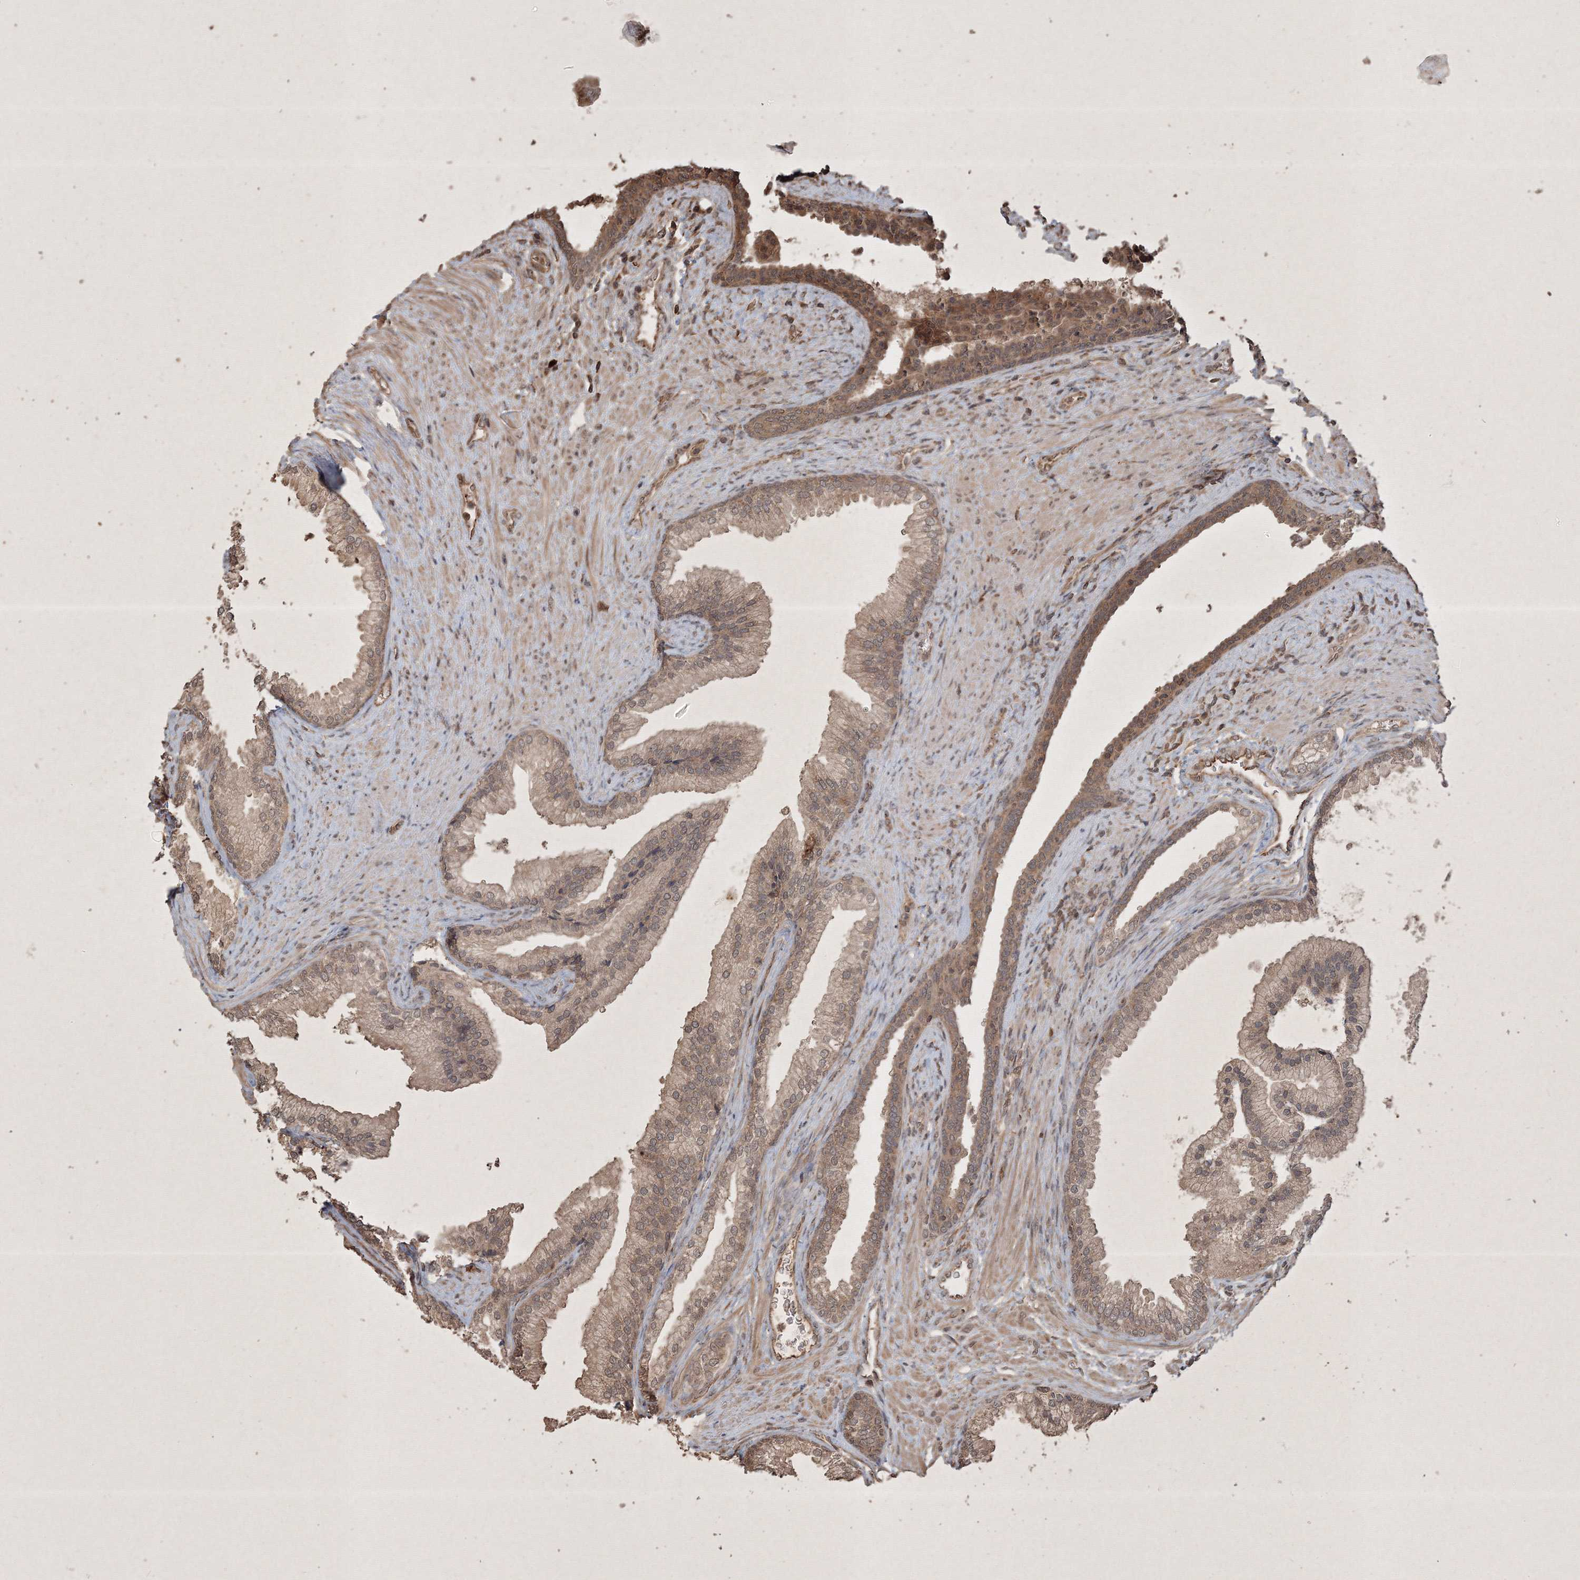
{"staining": {"intensity": "moderate", "quantity": ">75%", "location": "cytoplasmic/membranous,nuclear"}, "tissue": "prostate", "cell_type": "Glandular cells", "image_type": "normal", "snomed": [{"axis": "morphology", "description": "Normal tissue, NOS"}, {"axis": "topography", "description": "Prostate"}], "caption": "IHC image of normal prostate stained for a protein (brown), which exhibits medium levels of moderate cytoplasmic/membranous,nuclear expression in about >75% of glandular cells.", "gene": "PELI3", "patient": {"sex": "male", "age": 76}}